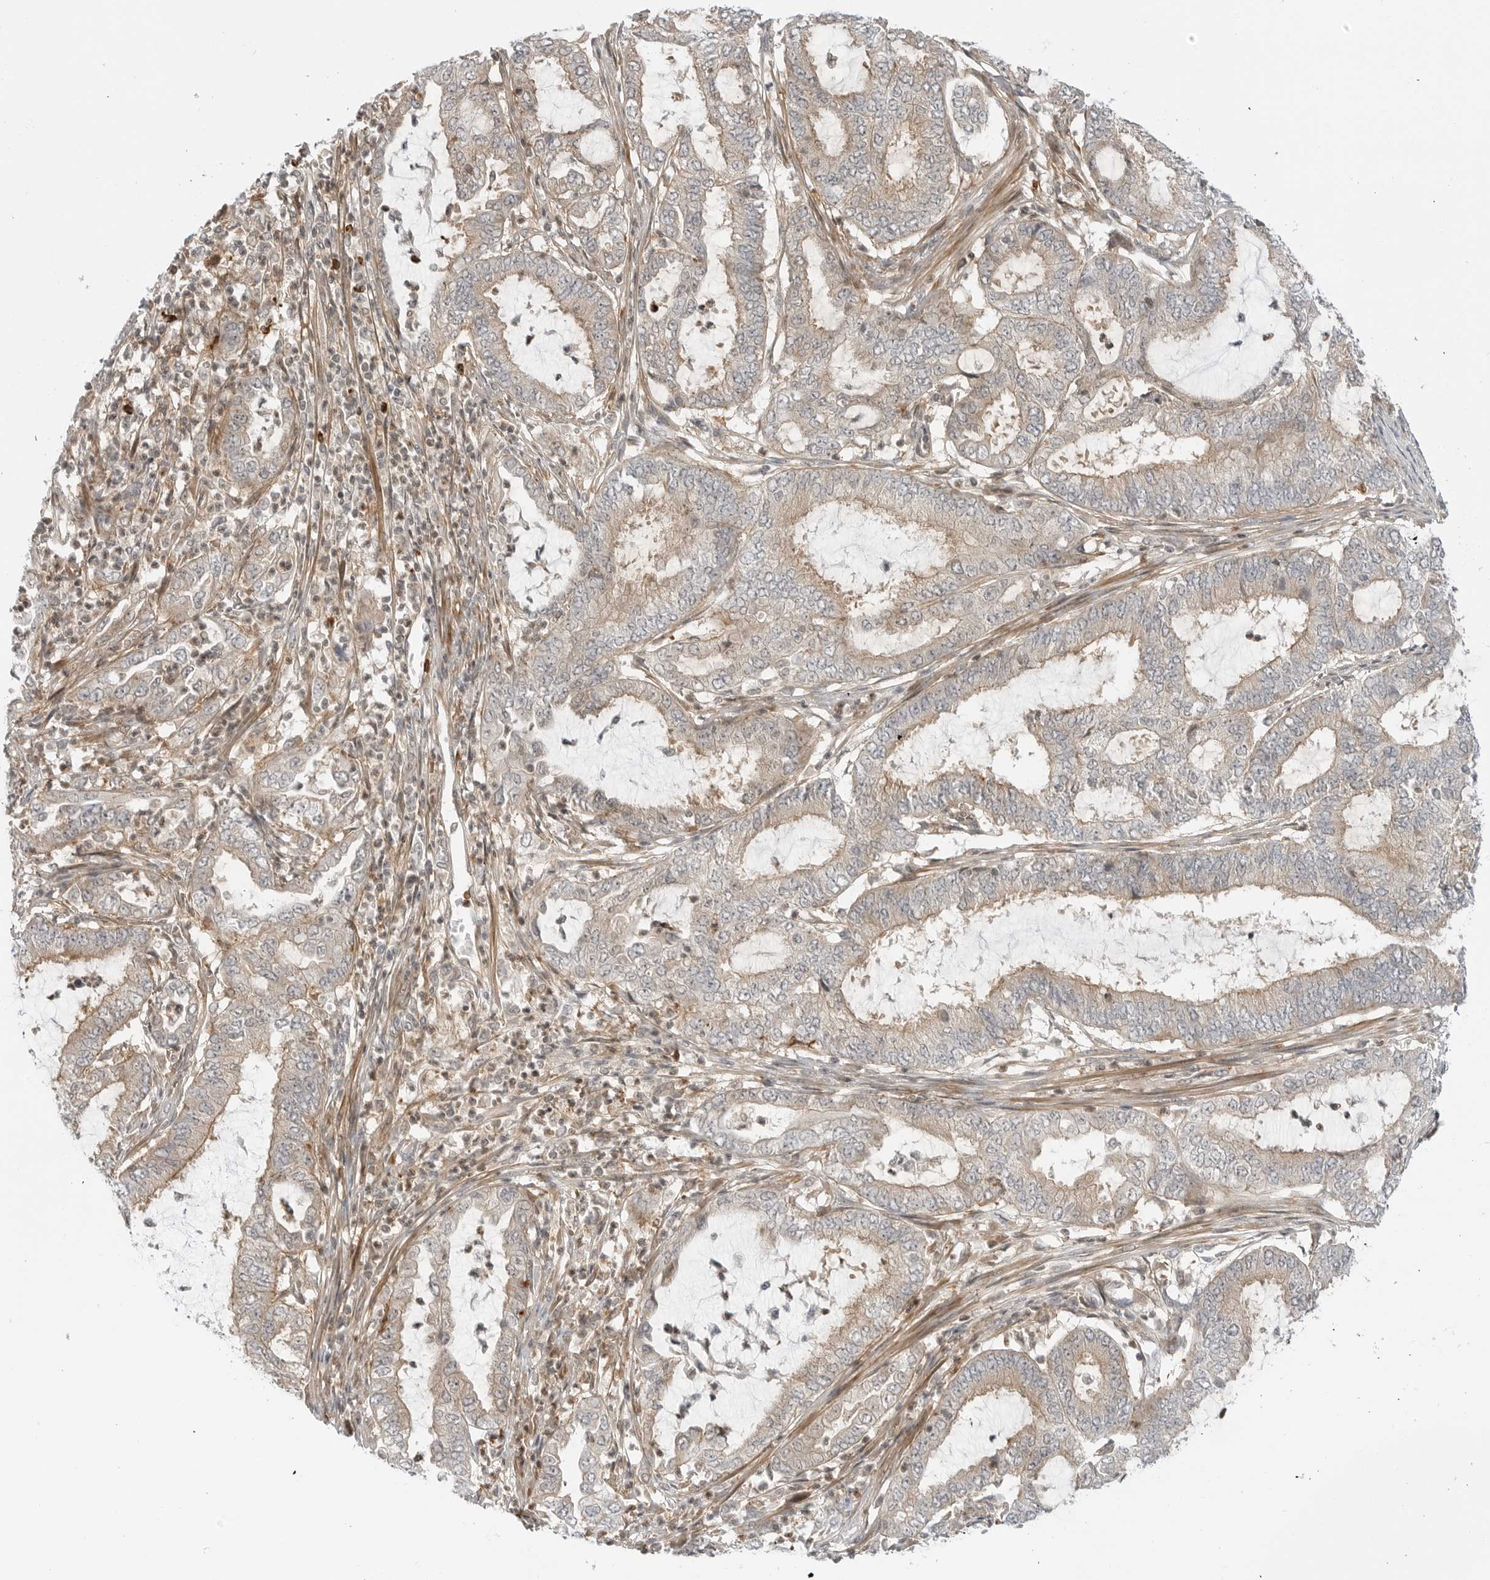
{"staining": {"intensity": "weak", "quantity": "25%-75%", "location": "cytoplasmic/membranous"}, "tissue": "endometrial cancer", "cell_type": "Tumor cells", "image_type": "cancer", "snomed": [{"axis": "morphology", "description": "Adenocarcinoma, NOS"}, {"axis": "topography", "description": "Endometrium"}], "caption": "DAB (3,3'-diaminobenzidine) immunohistochemical staining of endometrial cancer exhibits weak cytoplasmic/membranous protein positivity in about 25%-75% of tumor cells. The protein of interest is shown in brown color, while the nuclei are stained blue.", "gene": "STXBP3", "patient": {"sex": "female", "age": 51}}